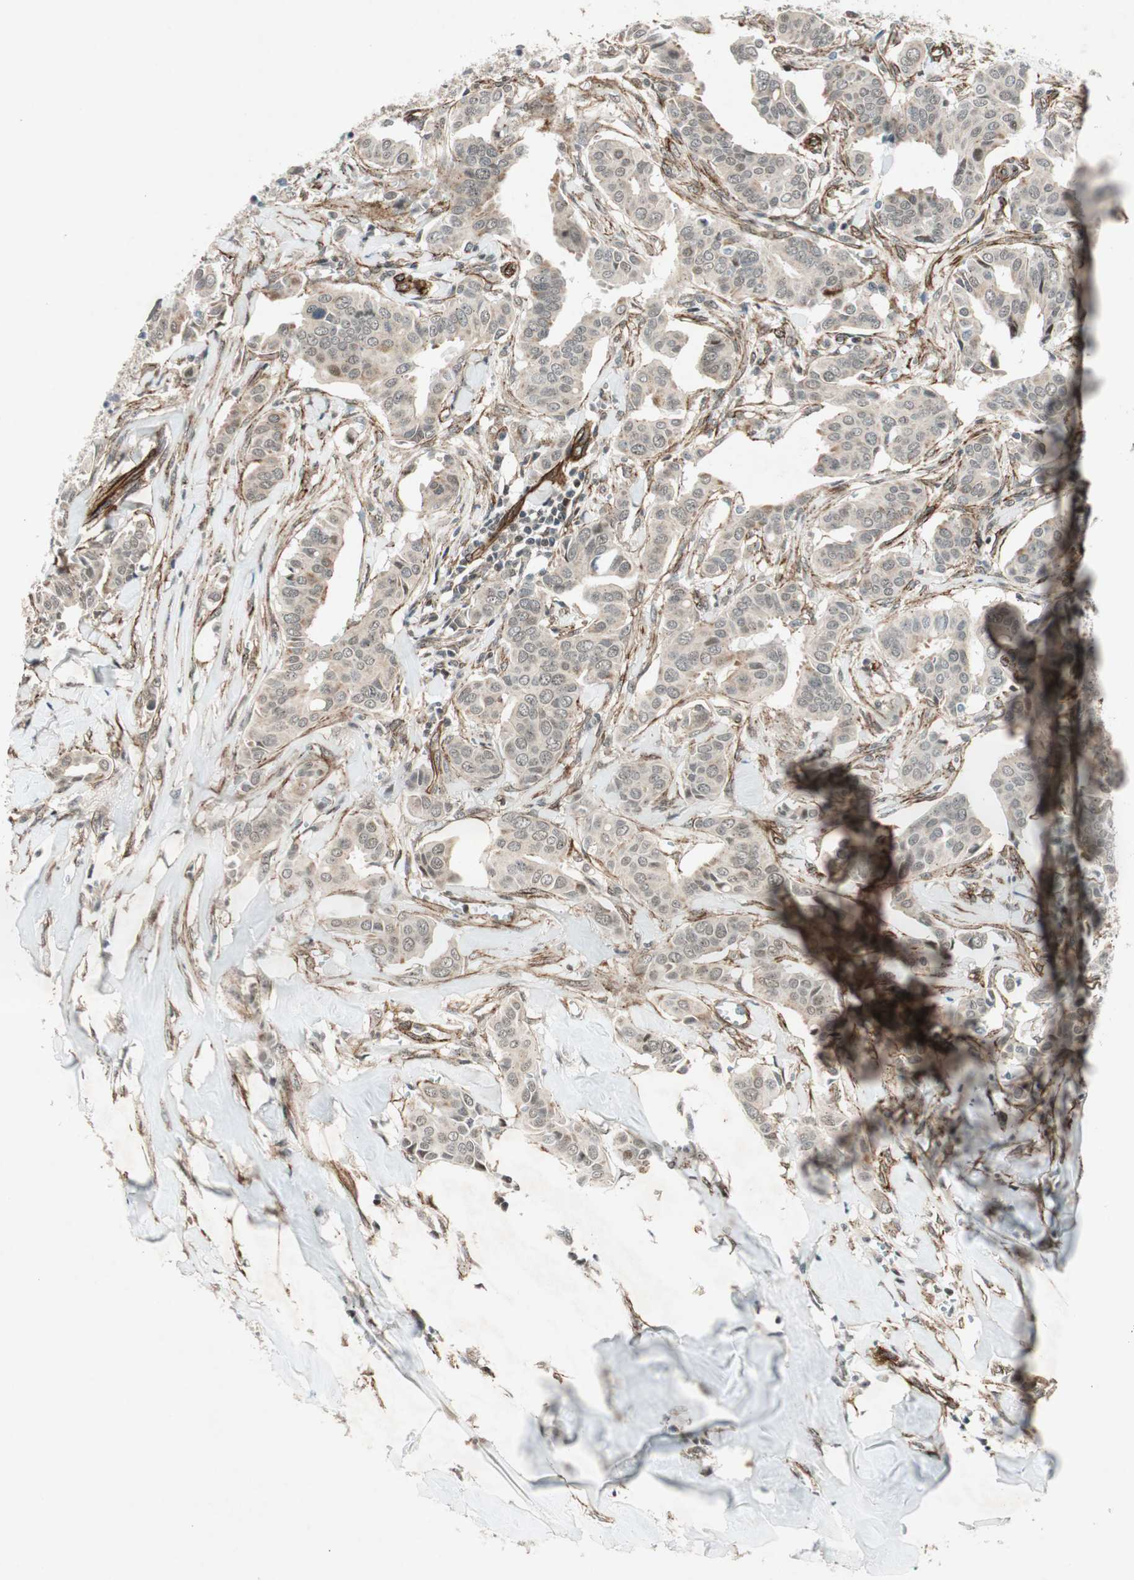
{"staining": {"intensity": "negative", "quantity": "none", "location": "none"}, "tissue": "head and neck cancer", "cell_type": "Tumor cells", "image_type": "cancer", "snomed": [{"axis": "morphology", "description": "Adenocarcinoma, NOS"}, {"axis": "topography", "description": "Salivary gland"}, {"axis": "topography", "description": "Head-Neck"}], "caption": "Immunohistochemical staining of head and neck cancer (adenocarcinoma) demonstrates no significant expression in tumor cells.", "gene": "CDK19", "patient": {"sex": "female", "age": 59}}